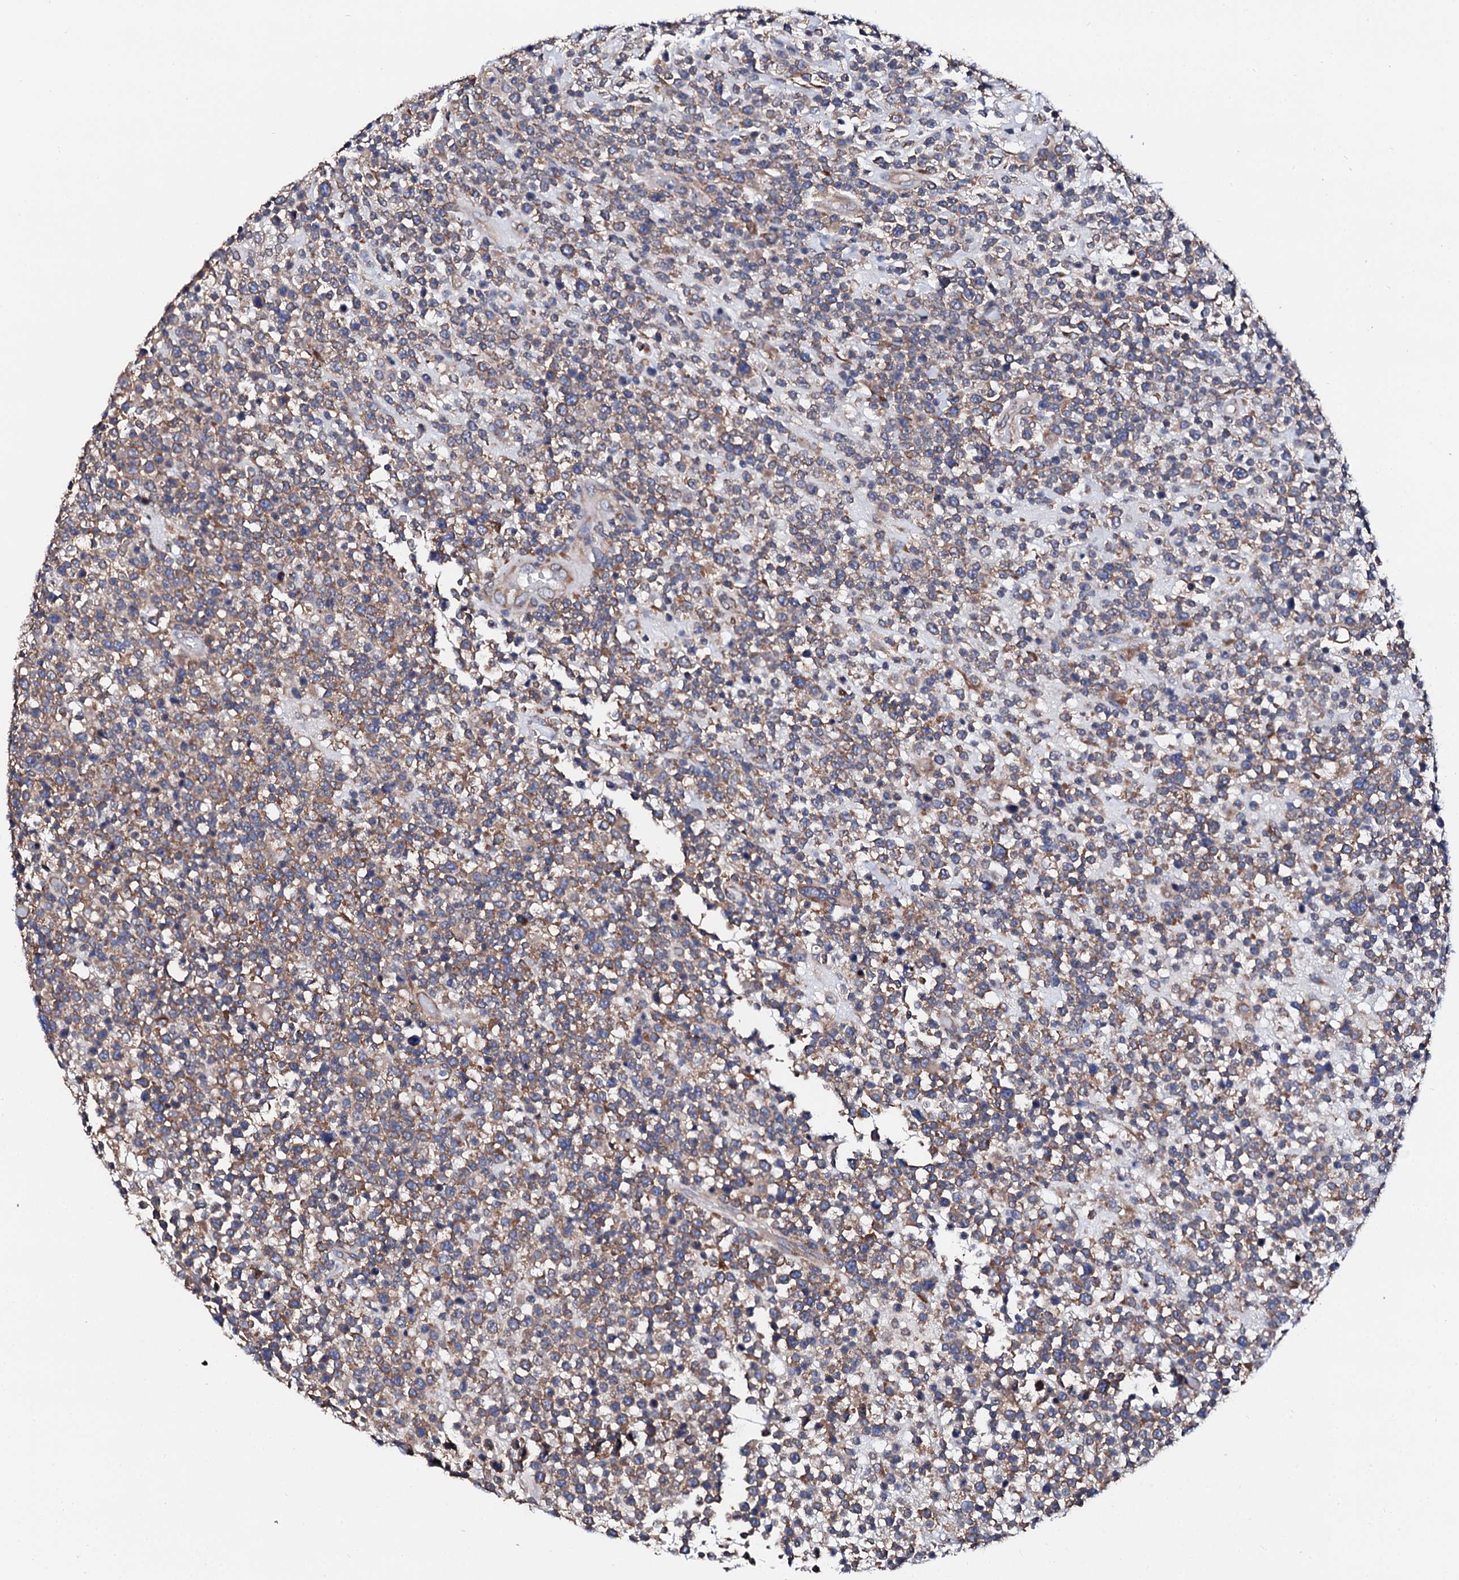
{"staining": {"intensity": "moderate", "quantity": ">75%", "location": "cytoplasmic/membranous"}, "tissue": "lymphoma", "cell_type": "Tumor cells", "image_type": "cancer", "snomed": [{"axis": "morphology", "description": "Malignant lymphoma, non-Hodgkin's type, High grade"}, {"axis": "topography", "description": "Colon"}], "caption": "This image exhibits immunohistochemistry staining of human malignant lymphoma, non-Hodgkin's type (high-grade), with medium moderate cytoplasmic/membranous expression in about >75% of tumor cells.", "gene": "NUP58", "patient": {"sex": "female", "age": 53}}